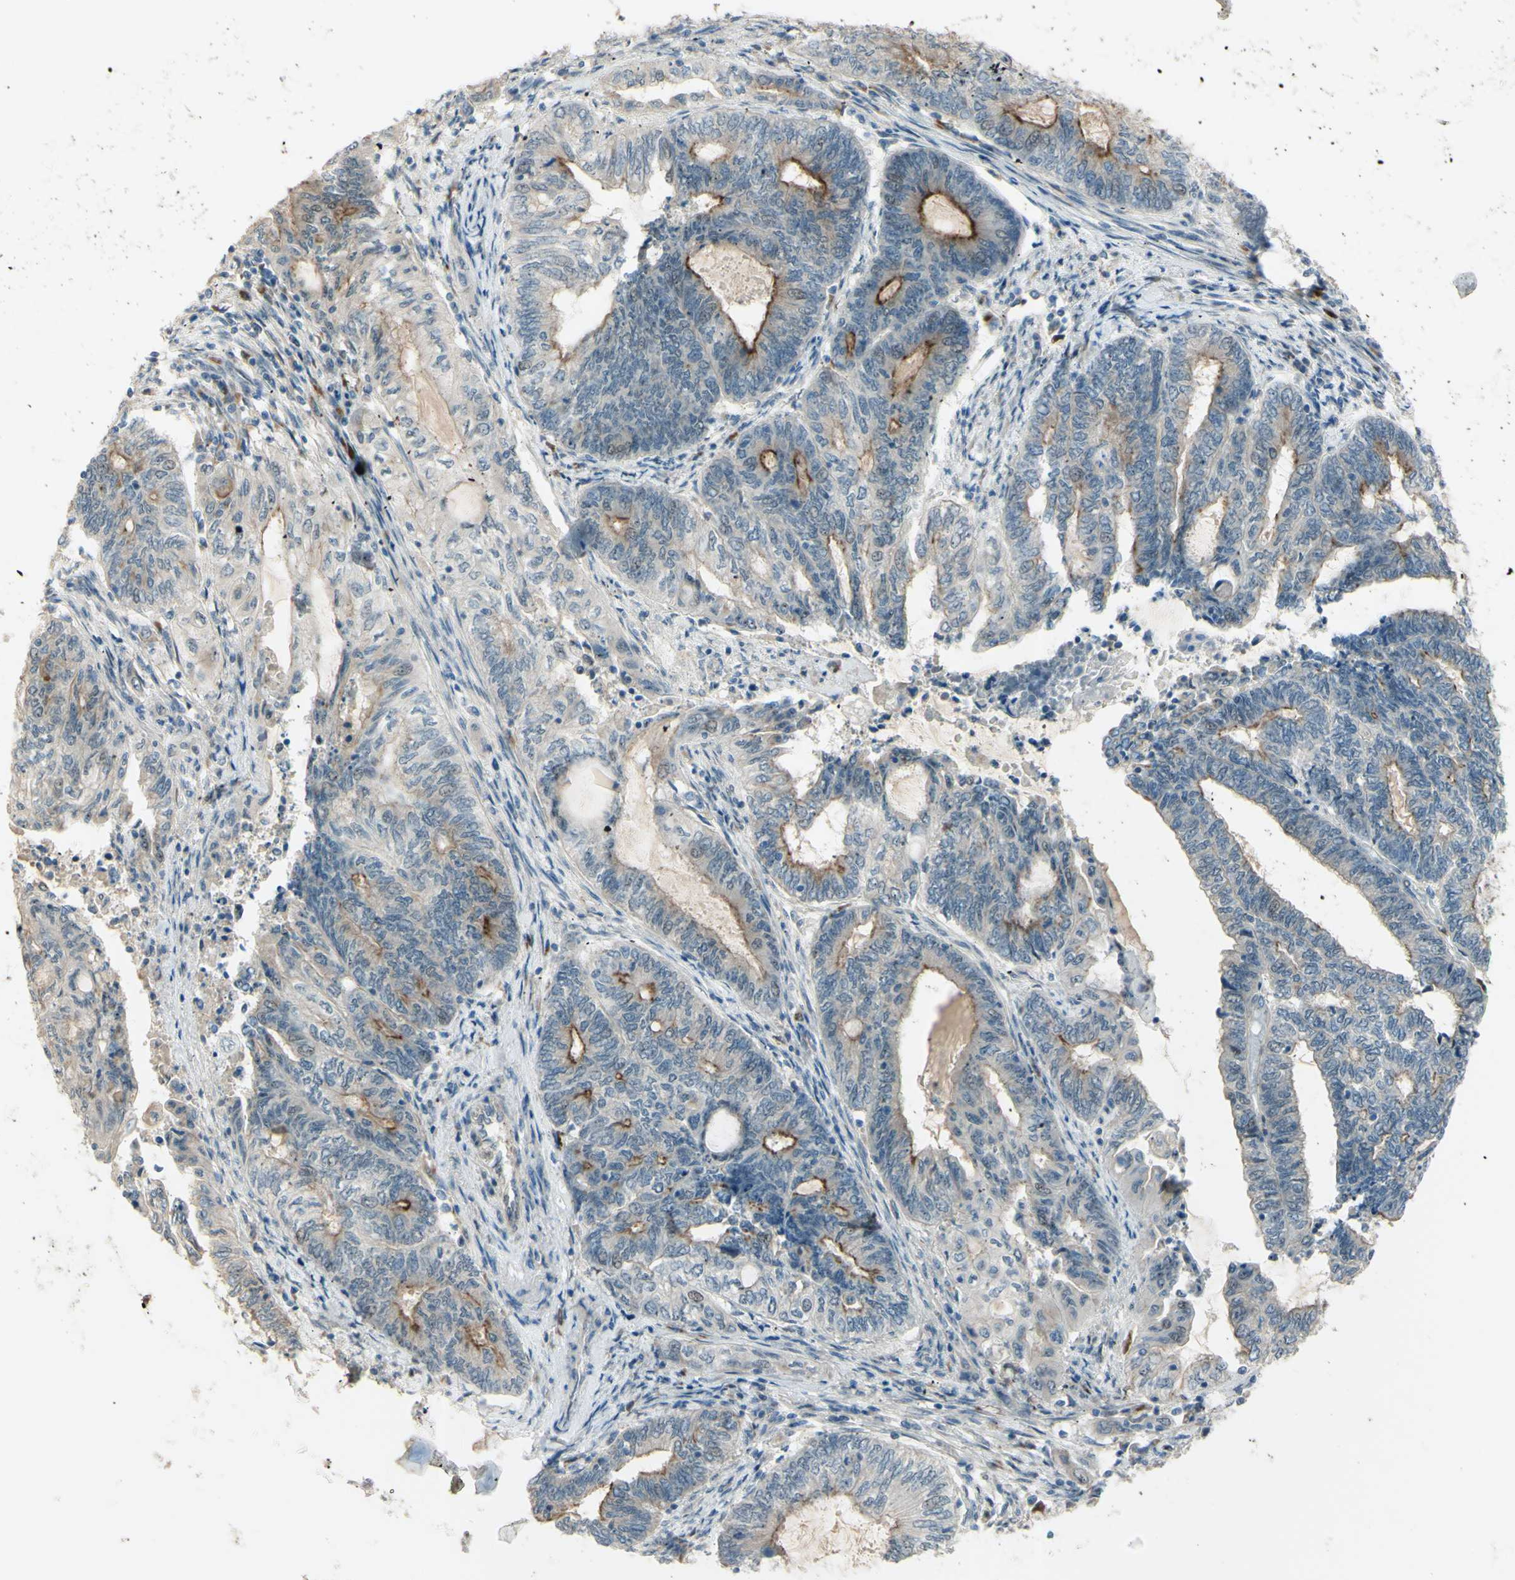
{"staining": {"intensity": "moderate", "quantity": "25%-75%", "location": "cytoplasmic/membranous"}, "tissue": "endometrial cancer", "cell_type": "Tumor cells", "image_type": "cancer", "snomed": [{"axis": "morphology", "description": "Adenocarcinoma, NOS"}, {"axis": "topography", "description": "Uterus"}, {"axis": "topography", "description": "Endometrium"}], "caption": "Endometrial cancer stained with a brown dye exhibits moderate cytoplasmic/membranous positive staining in about 25%-75% of tumor cells.", "gene": "LMTK2", "patient": {"sex": "female", "age": 70}}